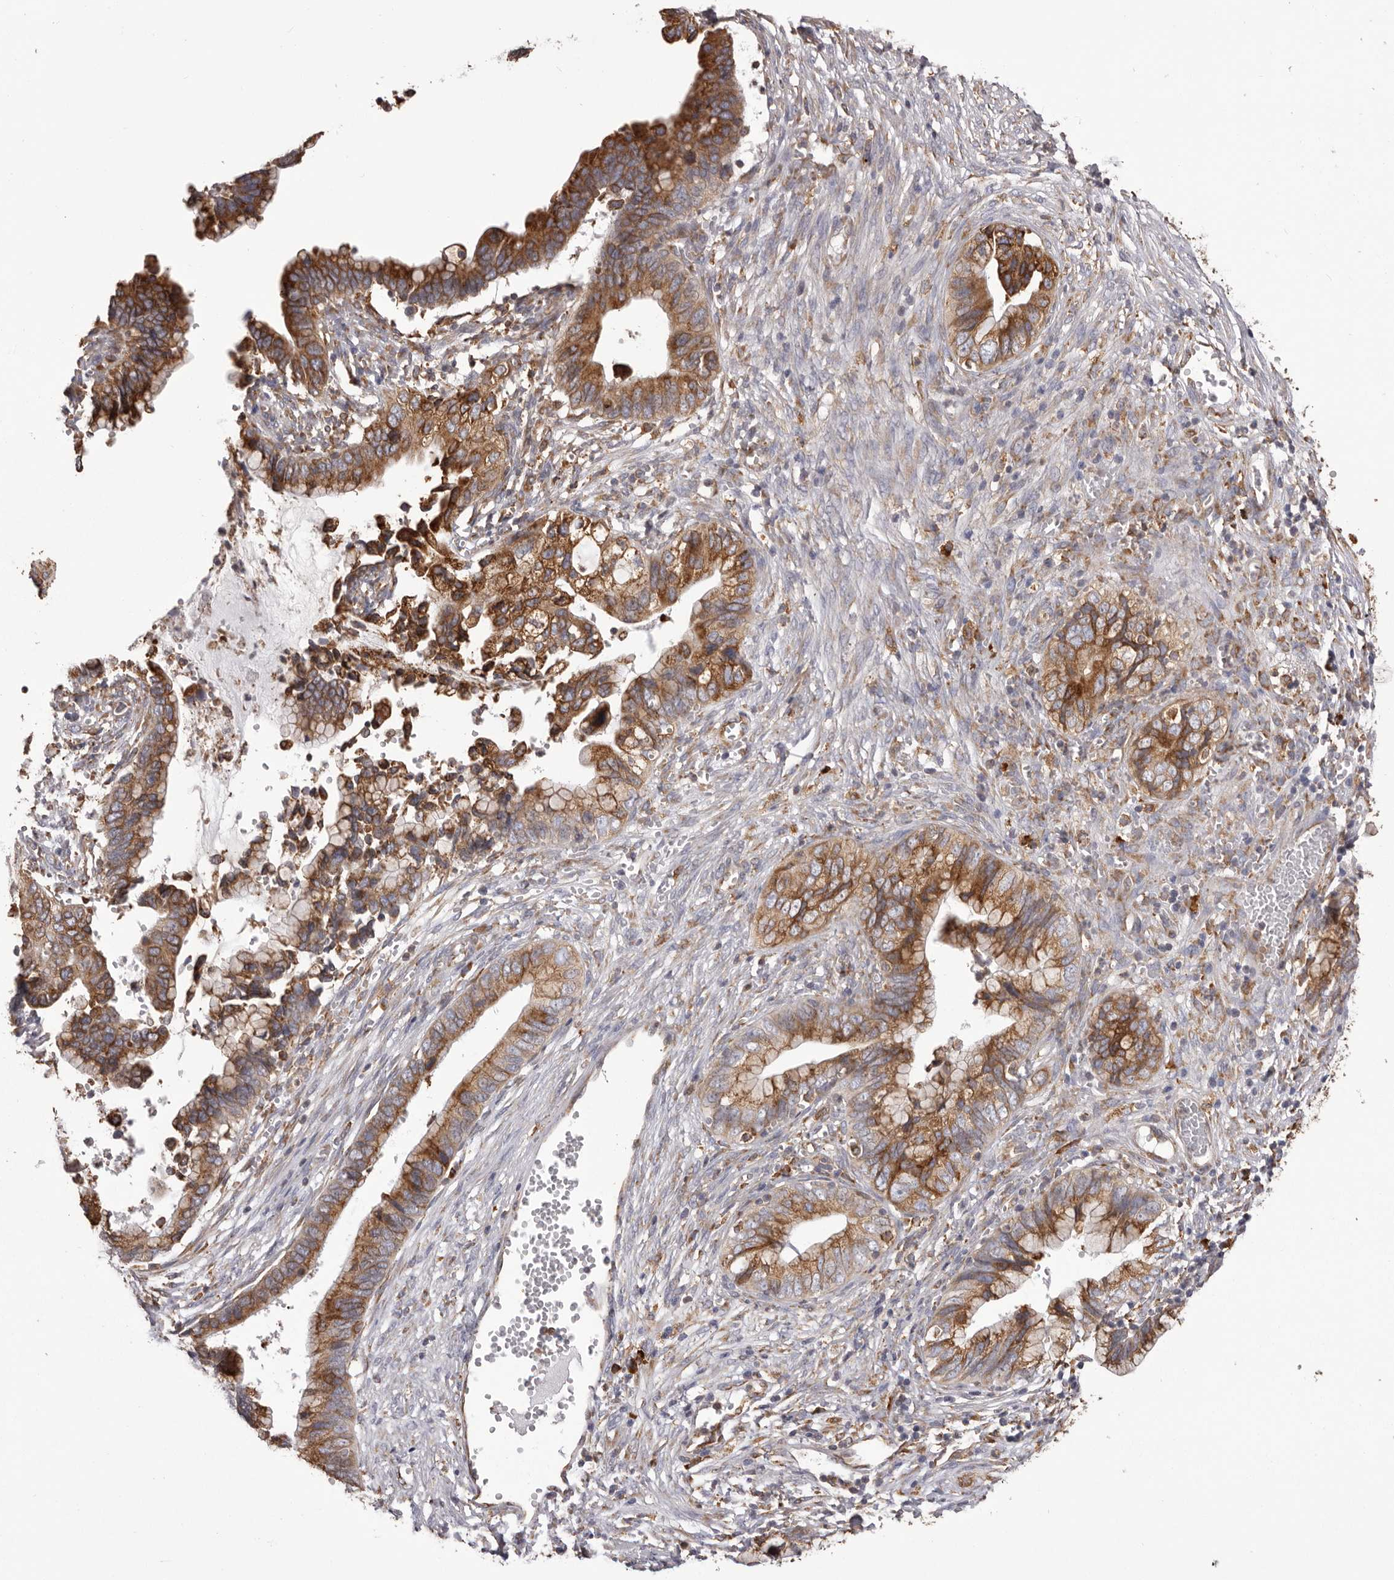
{"staining": {"intensity": "strong", "quantity": ">75%", "location": "cytoplasmic/membranous"}, "tissue": "cervical cancer", "cell_type": "Tumor cells", "image_type": "cancer", "snomed": [{"axis": "morphology", "description": "Adenocarcinoma, NOS"}, {"axis": "topography", "description": "Cervix"}], "caption": "Cervical cancer tissue exhibits strong cytoplasmic/membranous positivity in approximately >75% of tumor cells", "gene": "QRSL1", "patient": {"sex": "female", "age": 44}}